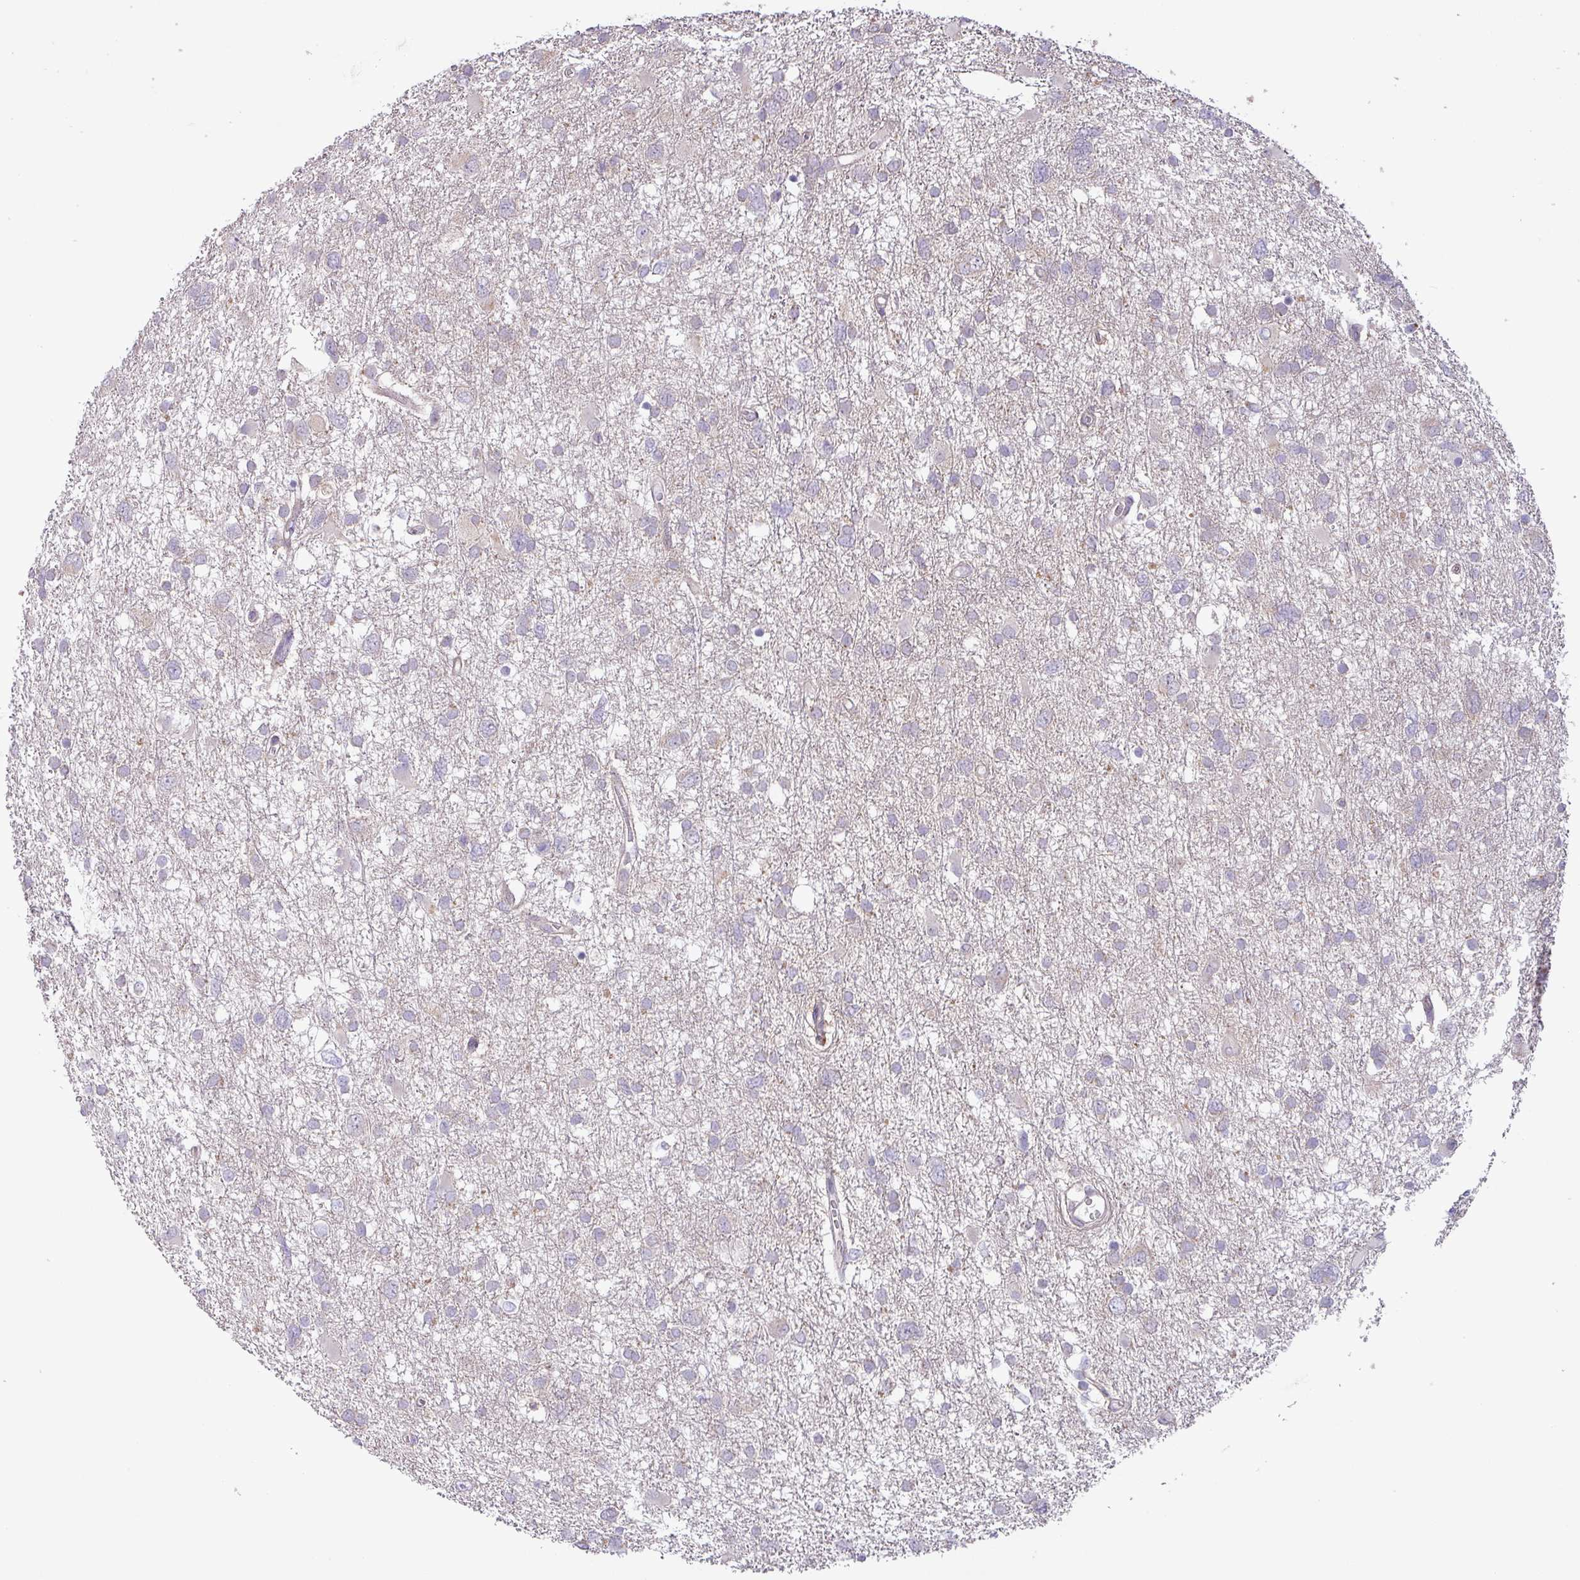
{"staining": {"intensity": "negative", "quantity": "none", "location": "none"}, "tissue": "glioma", "cell_type": "Tumor cells", "image_type": "cancer", "snomed": [{"axis": "morphology", "description": "Glioma, malignant, High grade"}, {"axis": "topography", "description": "Brain"}], "caption": "Immunohistochemistry photomicrograph of neoplastic tissue: human high-grade glioma (malignant) stained with DAB reveals no significant protein staining in tumor cells.", "gene": "GALNT12", "patient": {"sex": "male", "age": 61}}